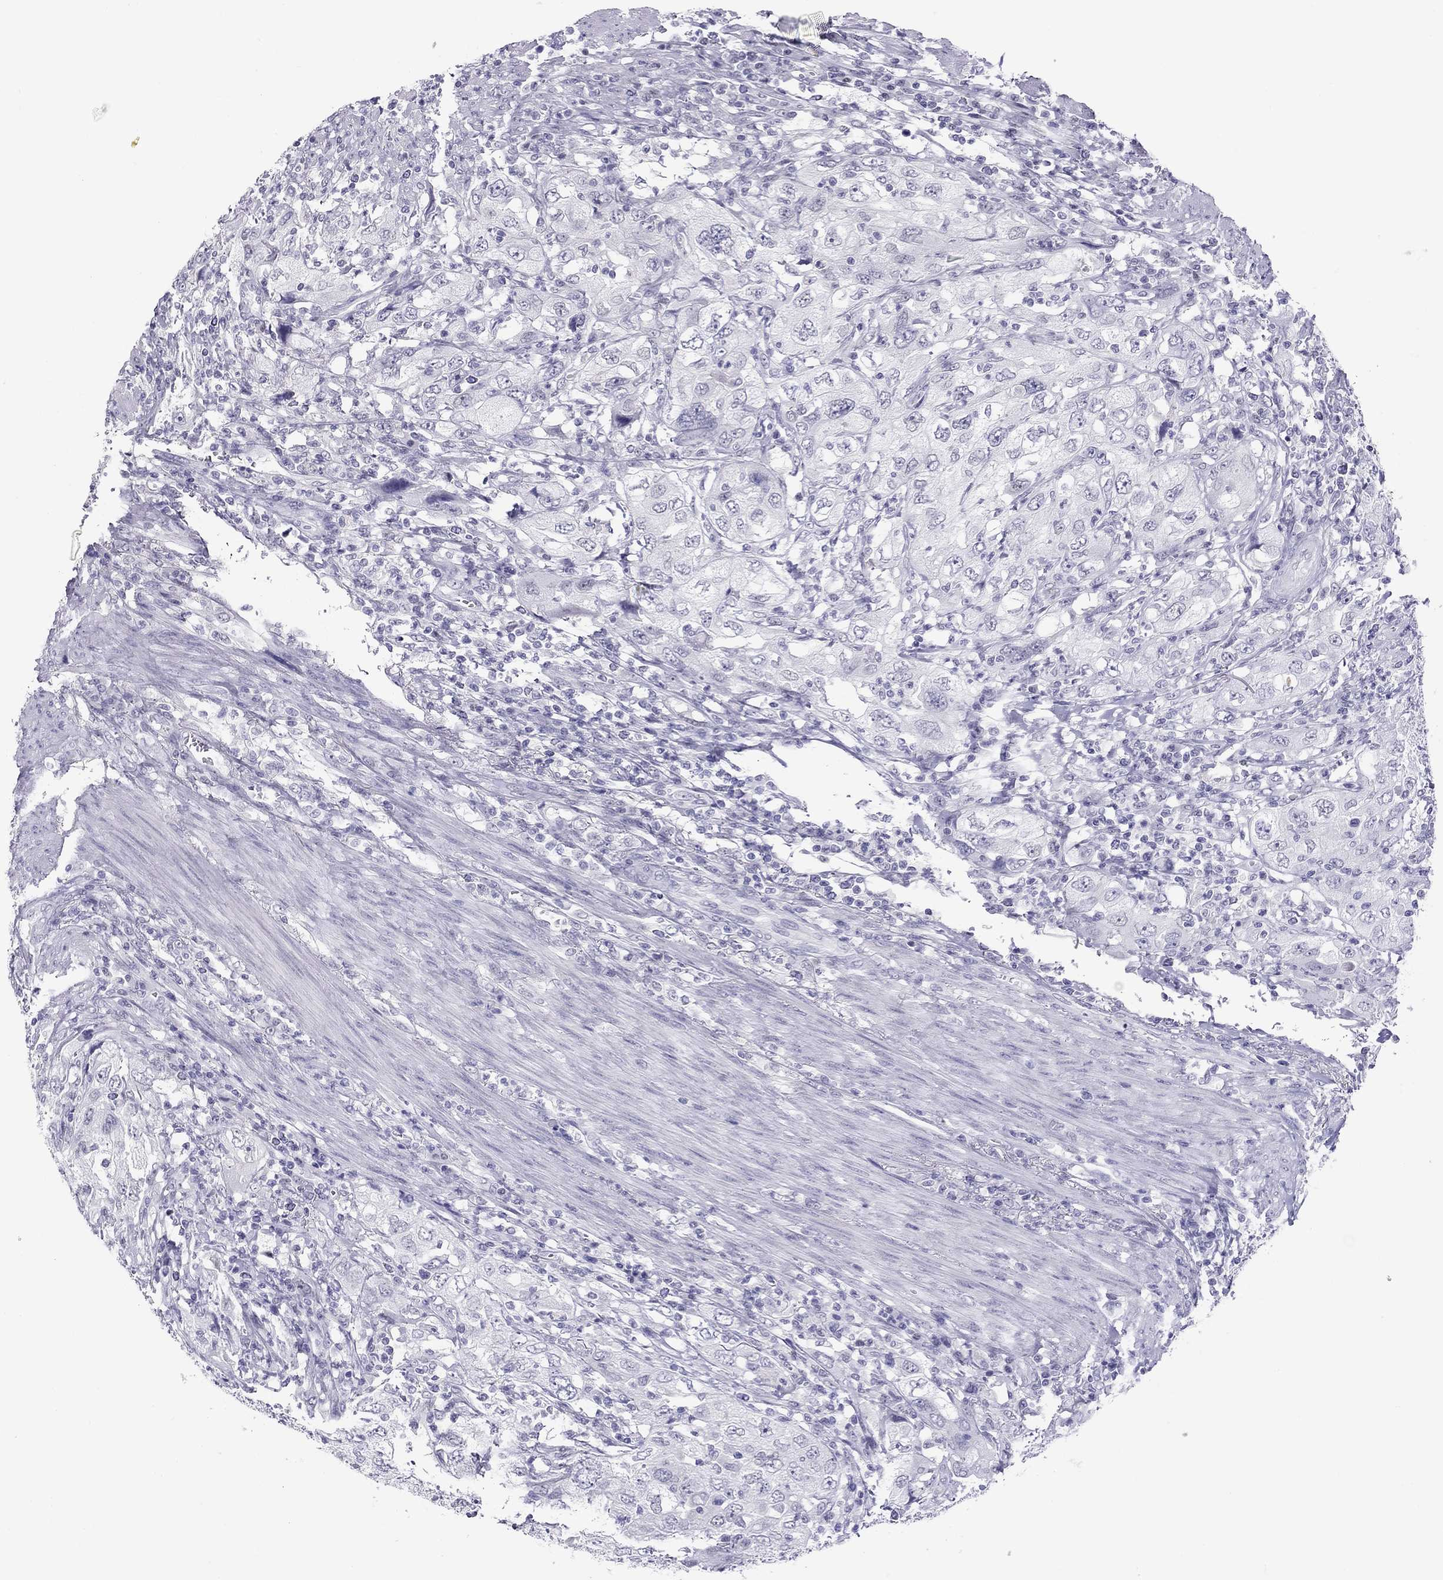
{"staining": {"intensity": "negative", "quantity": "none", "location": "none"}, "tissue": "urothelial cancer", "cell_type": "Tumor cells", "image_type": "cancer", "snomed": [{"axis": "morphology", "description": "Urothelial carcinoma, High grade"}, {"axis": "topography", "description": "Urinary bladder"}], "caption": "Urothelial cancer stained for a protein using immunohistochemistry reveals no staining tumor cells.", "gene": "CHRNB3", "patient": {"sex": "male", "age": 76}}